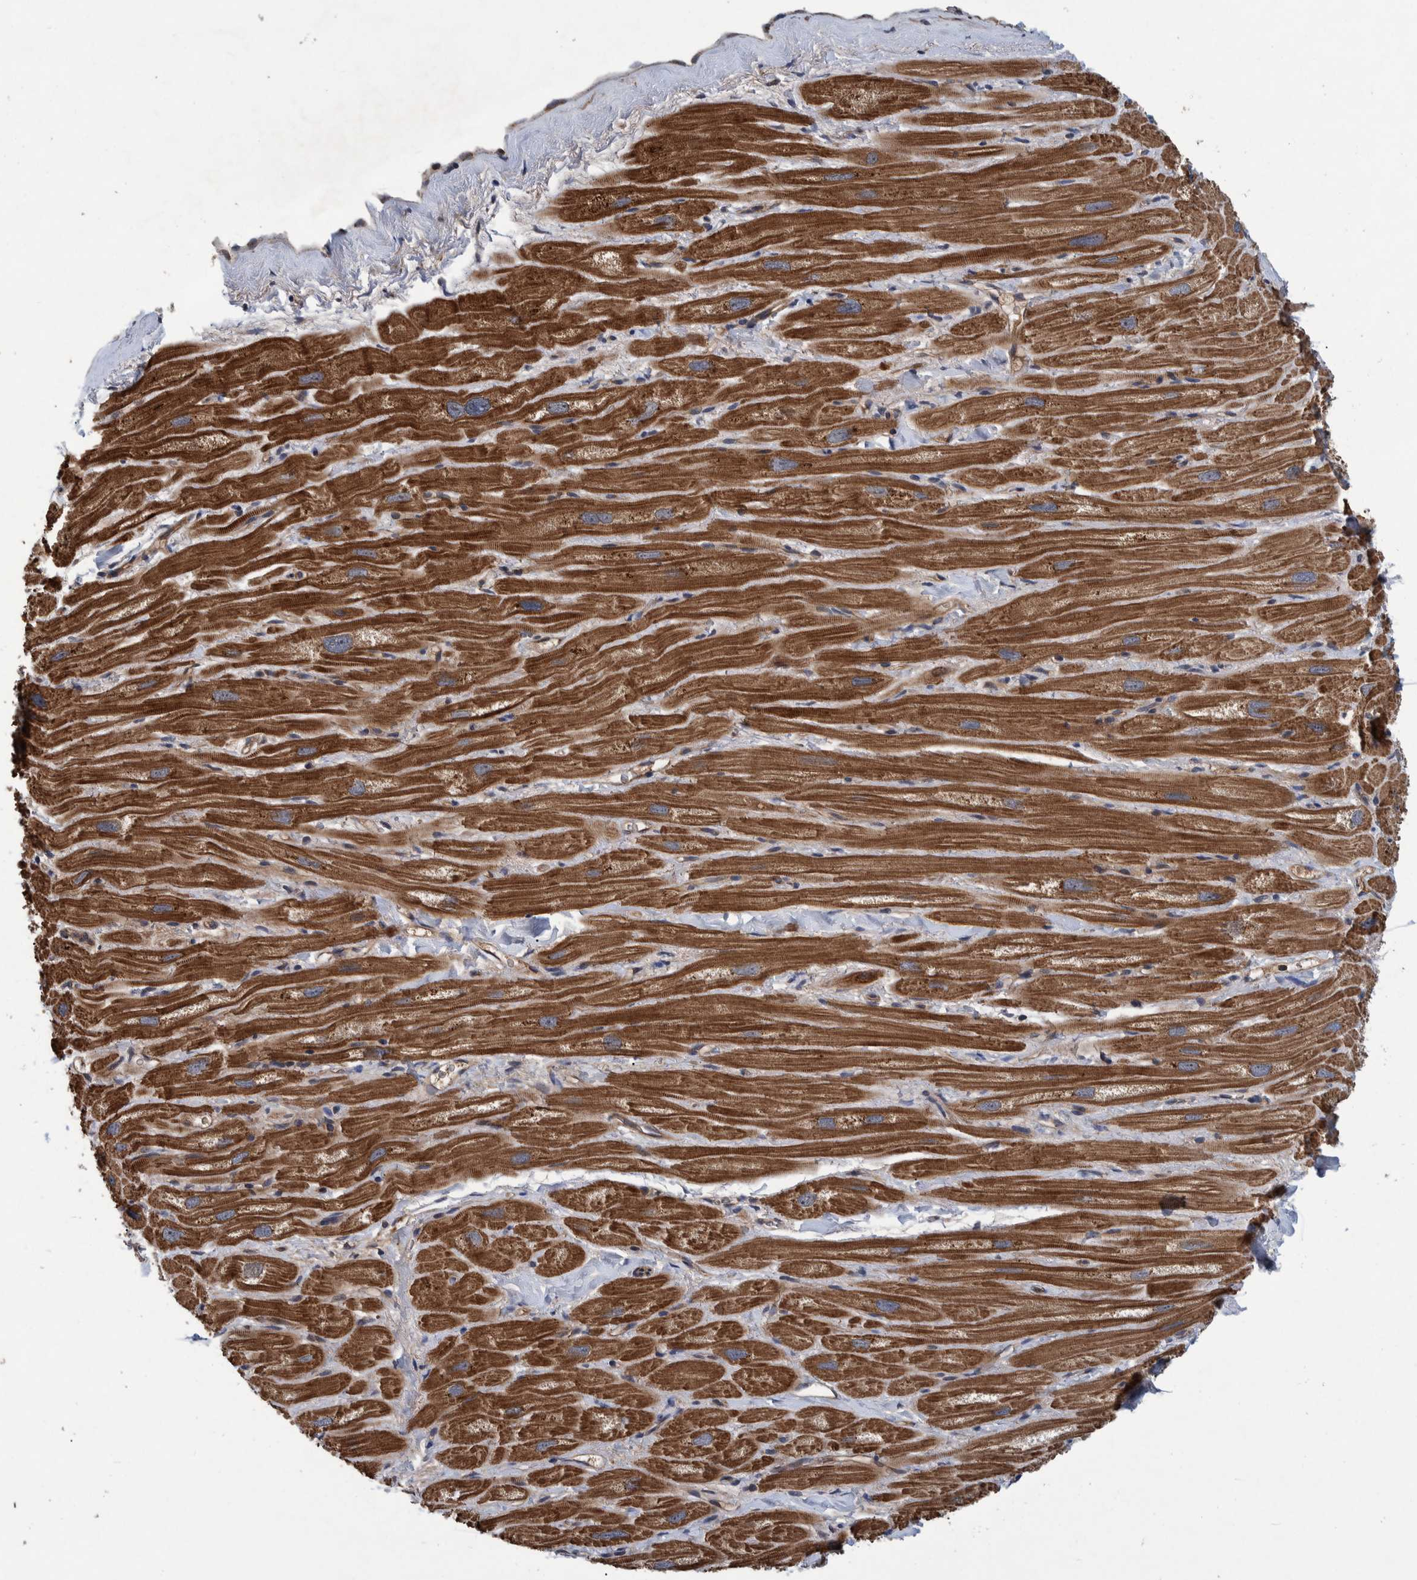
{"staining": {"intensity": "strong", "quantity": ">75%", "location": "cytoplasmic/membranous"}, "tissue": "heart muscle", "cell_type": "Cardiomyocytes", "image_type": "normal", "snomed": [{"axis": "morphology", "description": "Normal tissue, NOS"}, {"axis": "topography", "description": "Heart"}], "caption": "IHC of unremarkable human heart muscle exhibits high levels of strong cytoplasmic/membranous expression in approximately >75% of cardiomyocytes.", "gene": "ITIH3", "patient": {"sex": "male", "age": 49}}